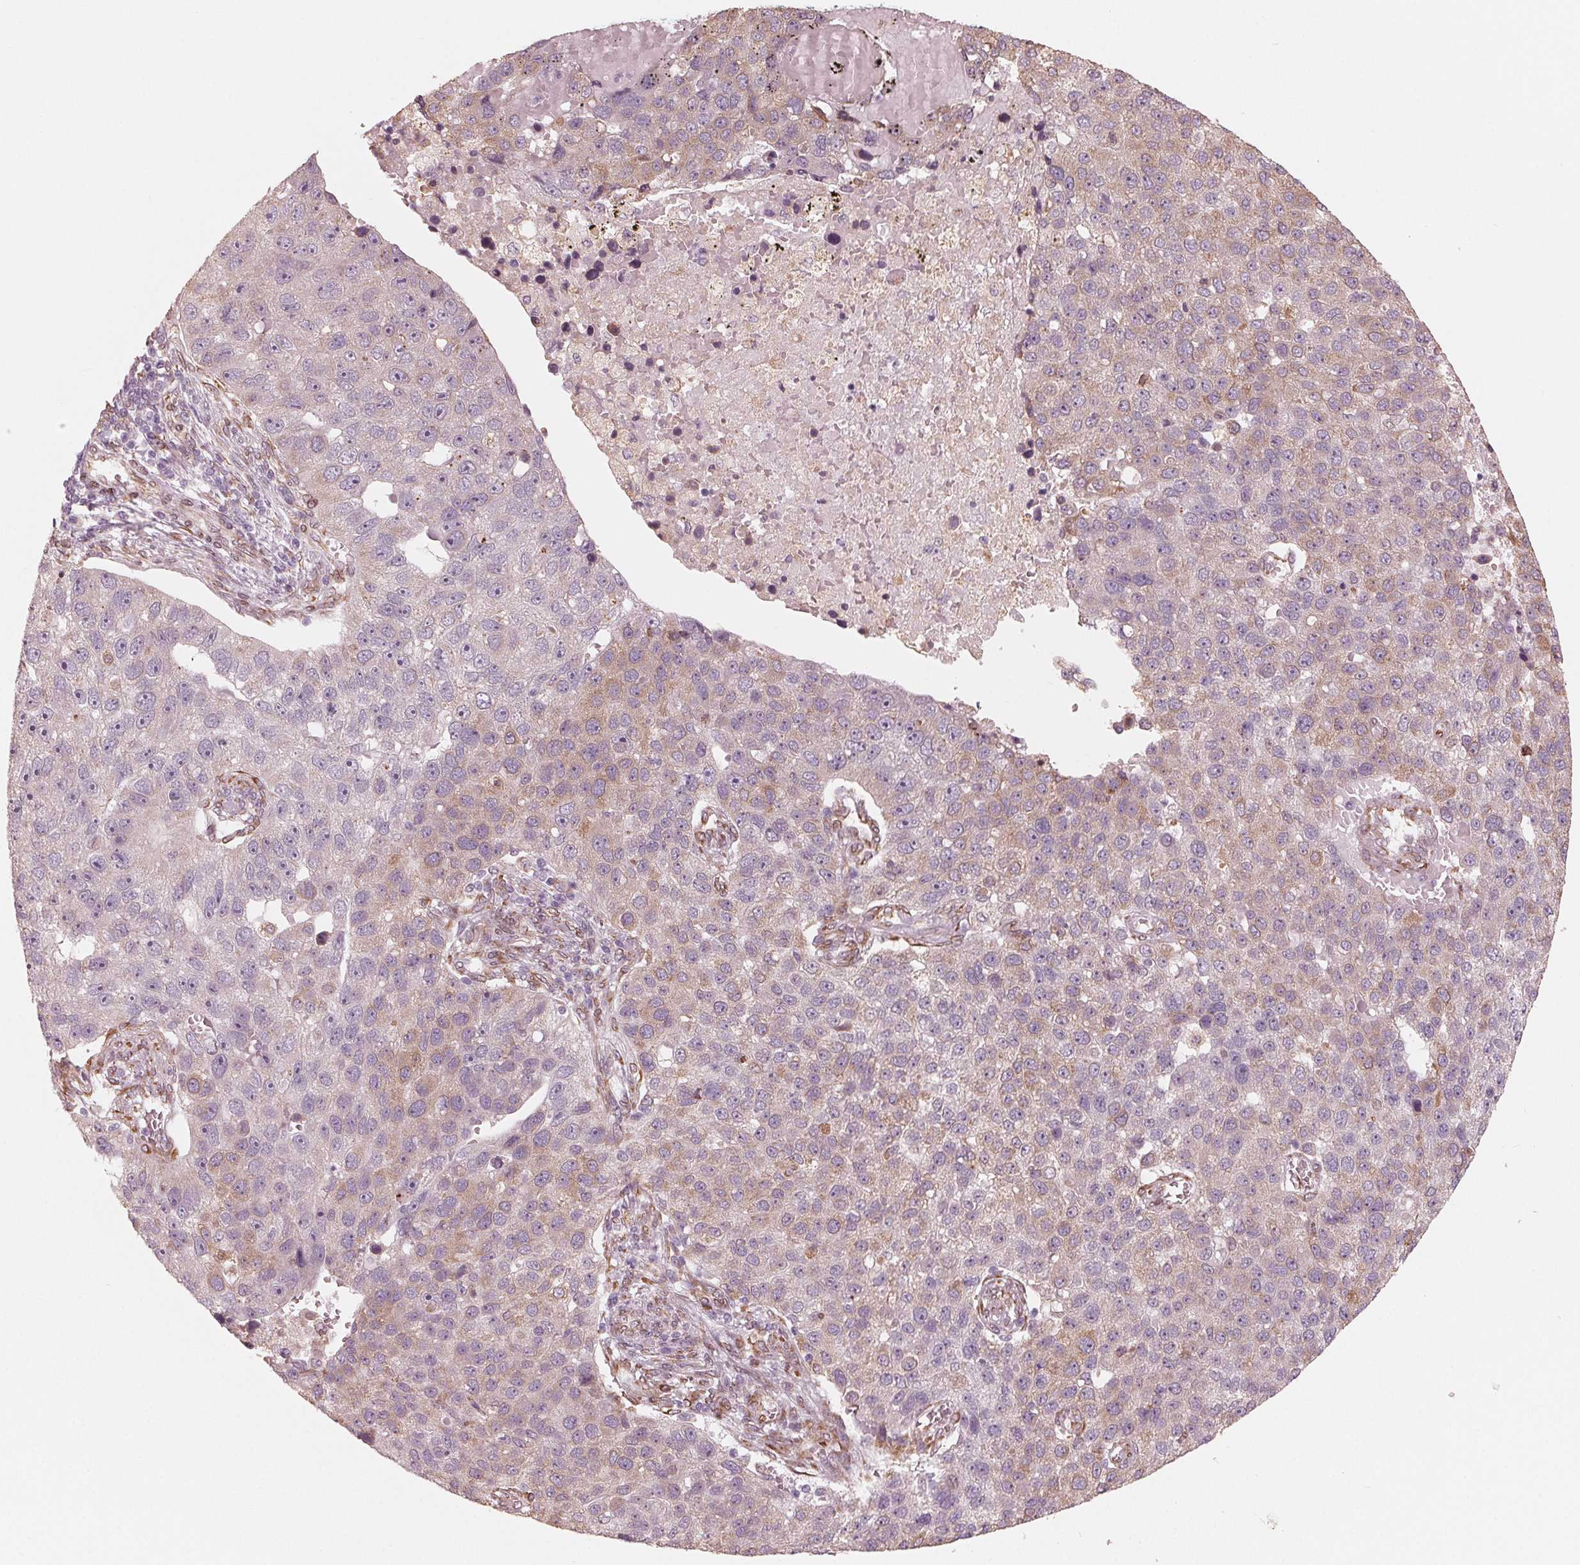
{"staining": {"intensity": "weak", "quantity": "<25%", "location": "cytoplasmic/membranous"}, "tissue": "pancreatic cancer", "cell_type": "Tumor cells", "image_type": "cancer", "snomed": [{"axis": "morphology", "description": "Adenocarcinoma, NOS"}, {"axis": "topography", "description": "Pancreas"}], "caption": "Pancreatic cancer (adenocarcinoma) stained for a protein using IHC shows no staining tumor cells.", "gene": "IKBIP", "patient": {"sex": "female", "age": 61}}